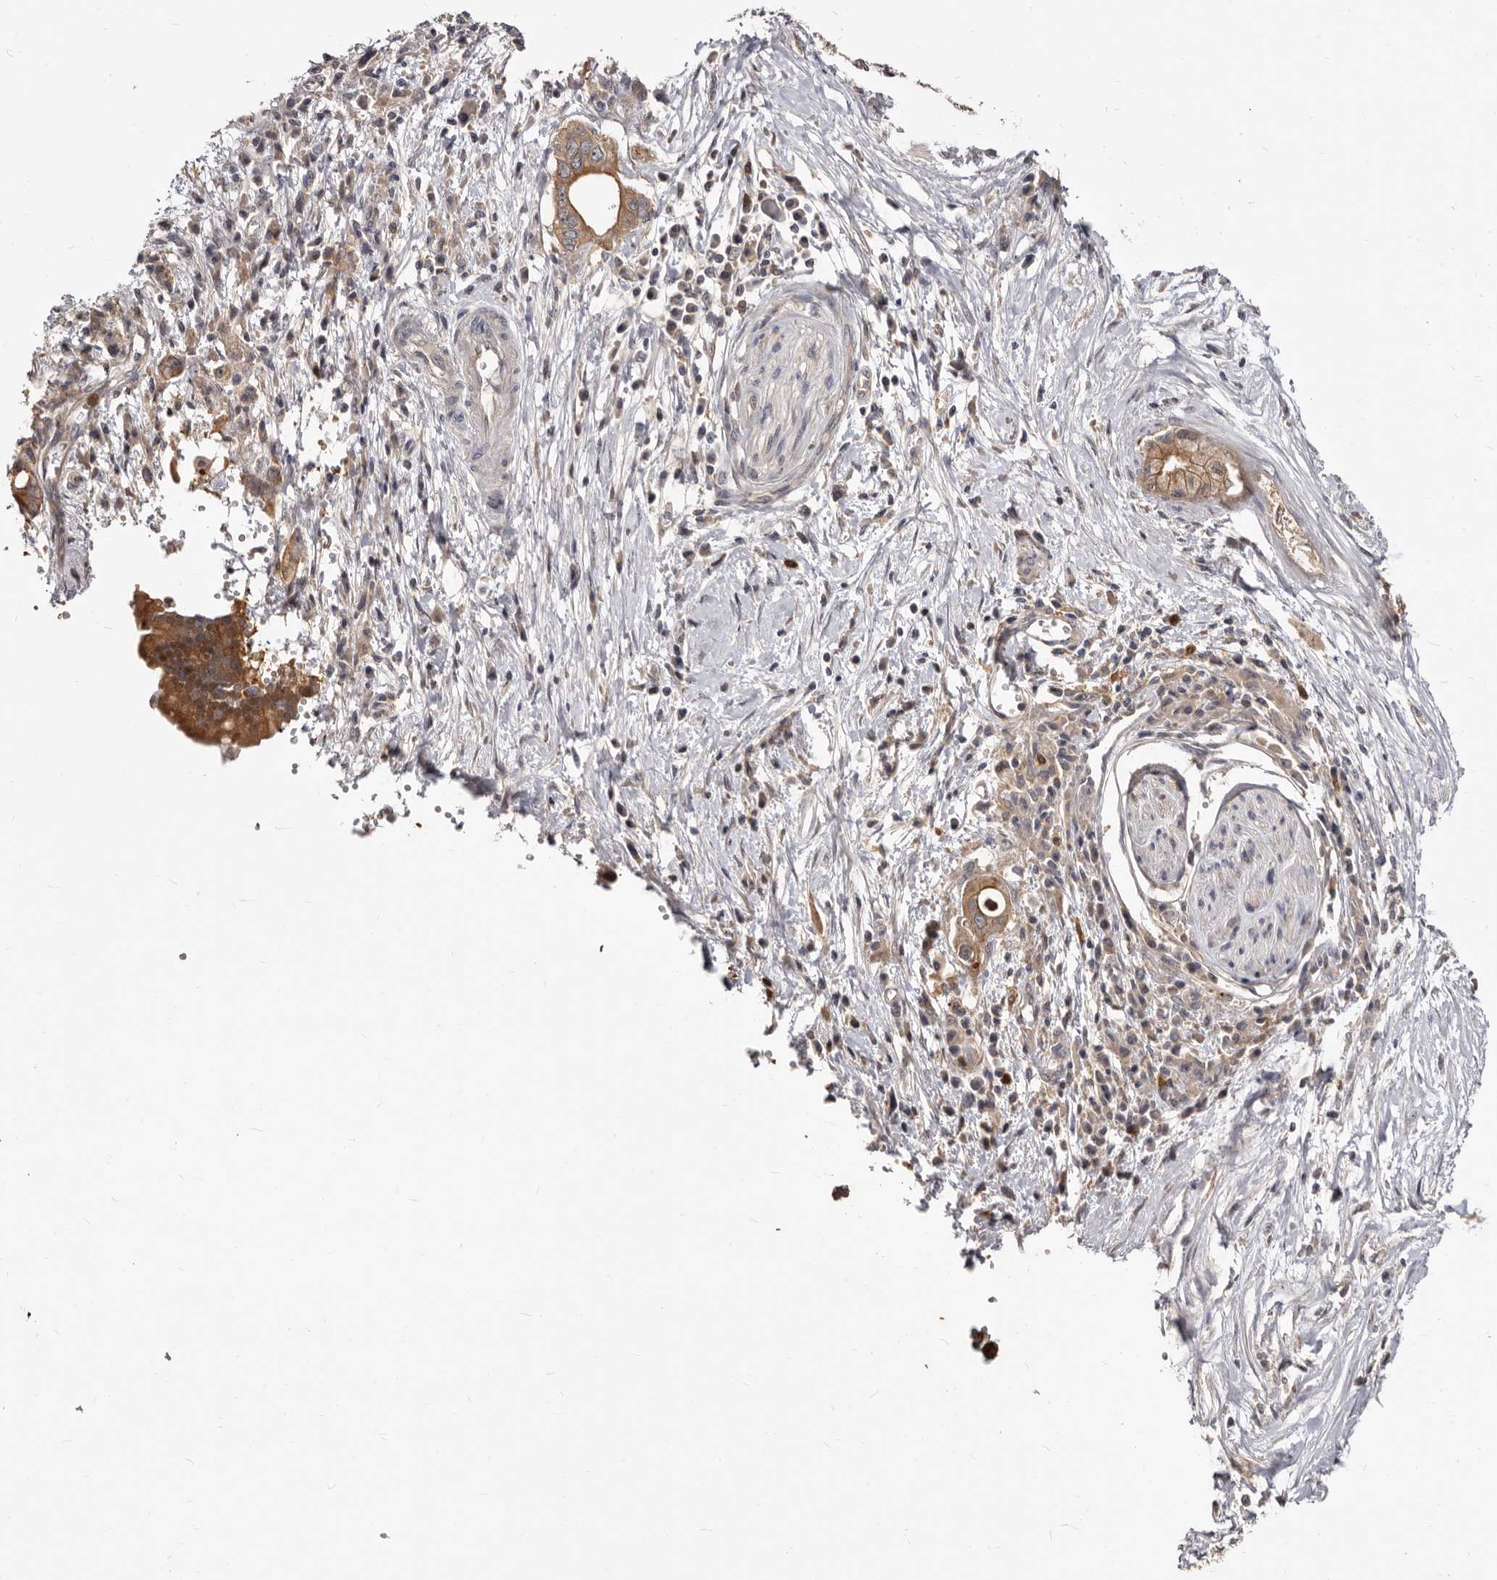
{"staining": {"intensity": "moderate", "quantity": ">75%", "location": "cytoplasmic/membranous"}, "tissue": "pancreatic cancer", "cell_type": "Tumor cells", "image_type": "cancer", "snomed": [{"axis": "morphology", "description": "Adenocarcinoma, NOS"}, {"axis": "topography", "description": "Pancreas"}], "caption": "DAB (3,3'-diaminobenzidine) immunohistochemical staining of human pancreatic cancer (adenocarcinoma) exhibits moderate cytoplasmic/membranous protein expression in about >75% of tumor cells.", "gene": "TC2N", "patient": {"sex": "female", "age": 73}}